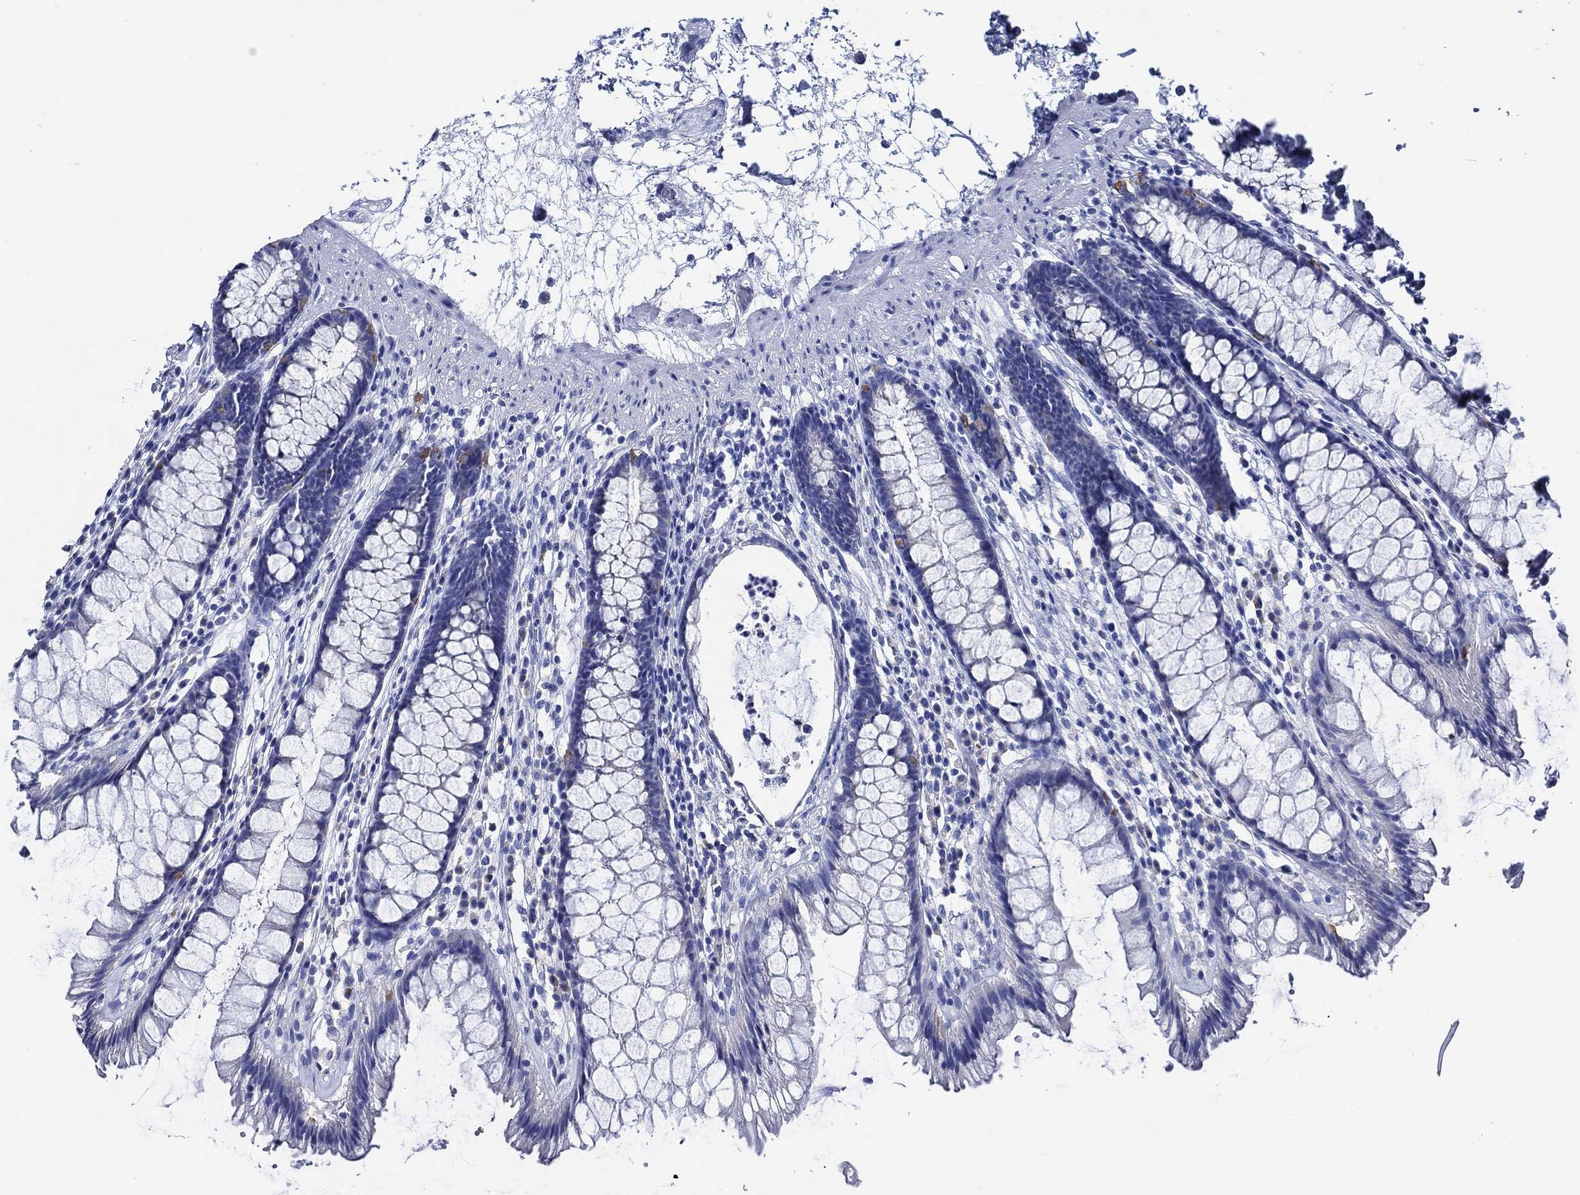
{"staining": {"intensity": "negative", "quantity": "none", "location": "none"}, "tissue": "rectum", "cell_type": "Glandular cells", "image_type": "normal", "snomed": [{"axis": "morphology", "description": "Normal tissue, NOS"}, {"axis": "topography", "description": "Rectum"}], "caption": "There is no significant expression in glandular cells of rectum.", "gene": "WDR62", "patient": {"sex": "male", "age": 72}}